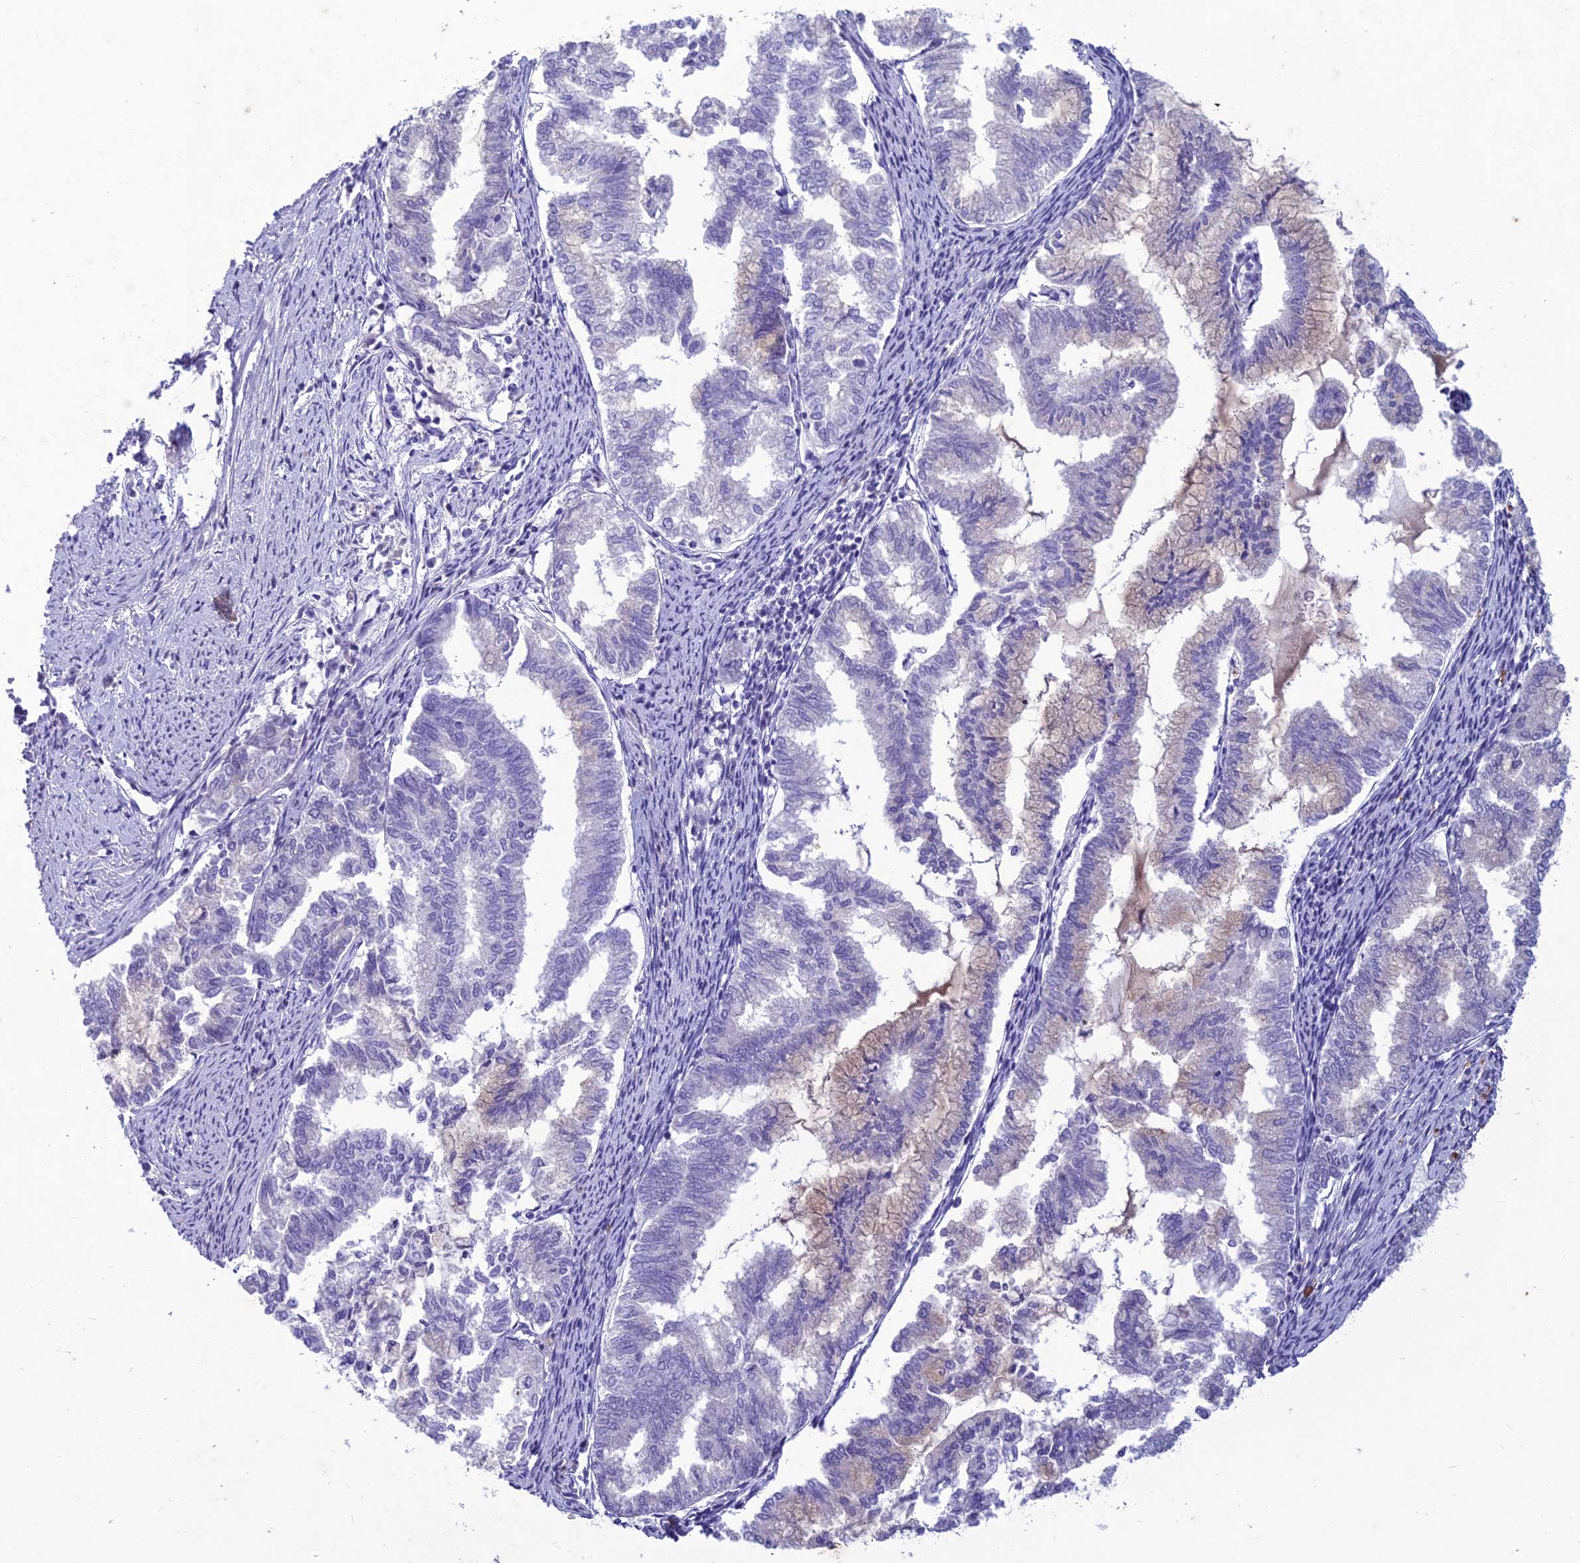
{"staining": {"intensity": "negative", "quantity": "none", "location": "none"}, "tissue": "endometrial cancer", "cell_type": "Tumor cells", "image_type": "cancer", "snomed": [{"axis": "morphology", "description": "Adenocarcinoma, NOS"}, {"axis": "topography", "description": "Endometrium"}], "caption": "Histopathology image shows no protein positivity in tumor cells of endometrial adenocarcinoma tissue.", "gene": "IFT172", "patient": {"sex": "female", "age": 79}}